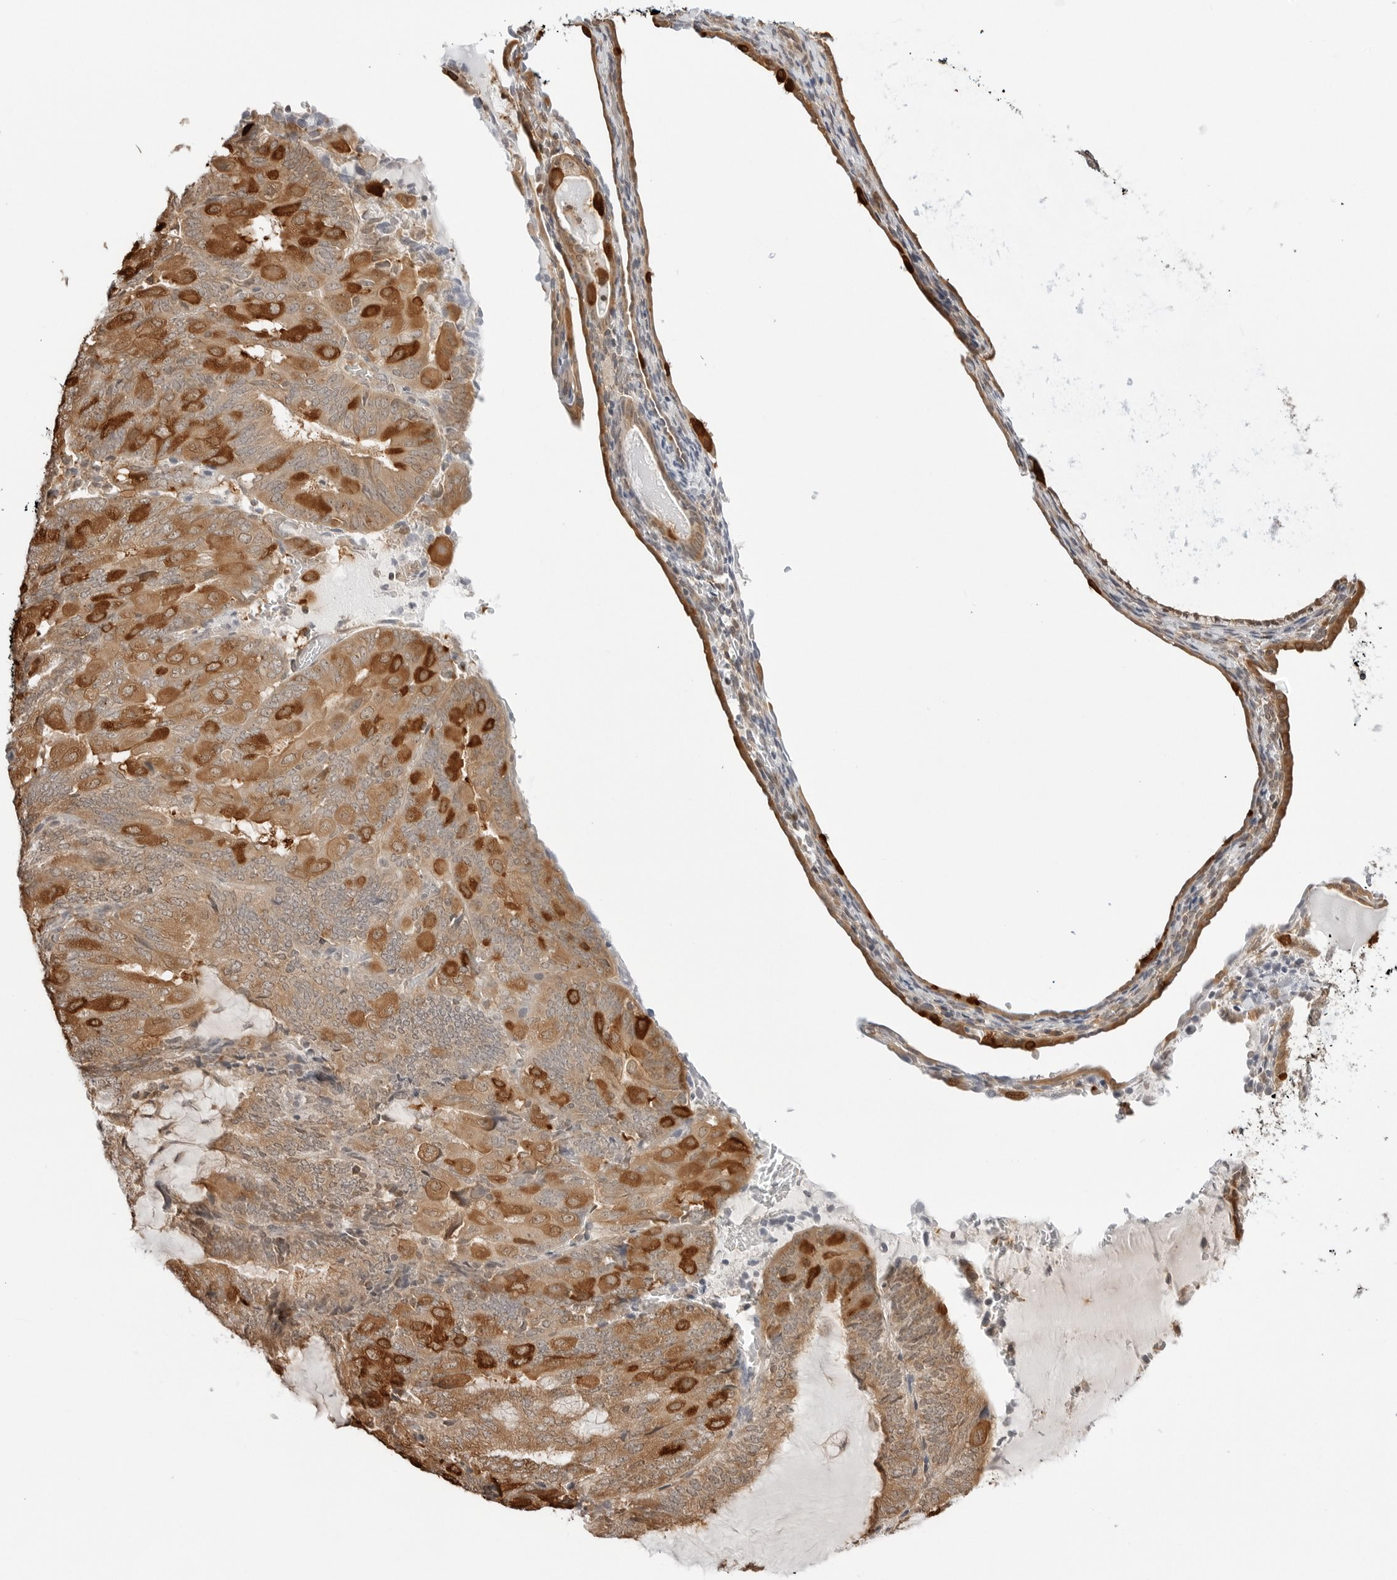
{"staining": {"intensity": "strong", "quantity": "25%-75%", "location": "cytoplasmic/membranous"}, "tissue": "endometrial cancer", "cell_type": "Tumor cells", "image_type": "cancer", "snomed": [{"axis": "morphology", "description": "Adenocarcinoma, NOS"}, {"axis": "topography", "description": "Endometrium"}], "caption": "Endometrial cancer stained with a protein marker demonstrates strong staining in tumor cells.", "gene": "NUDC", "patient": {"sex": "female", "age": 81}}